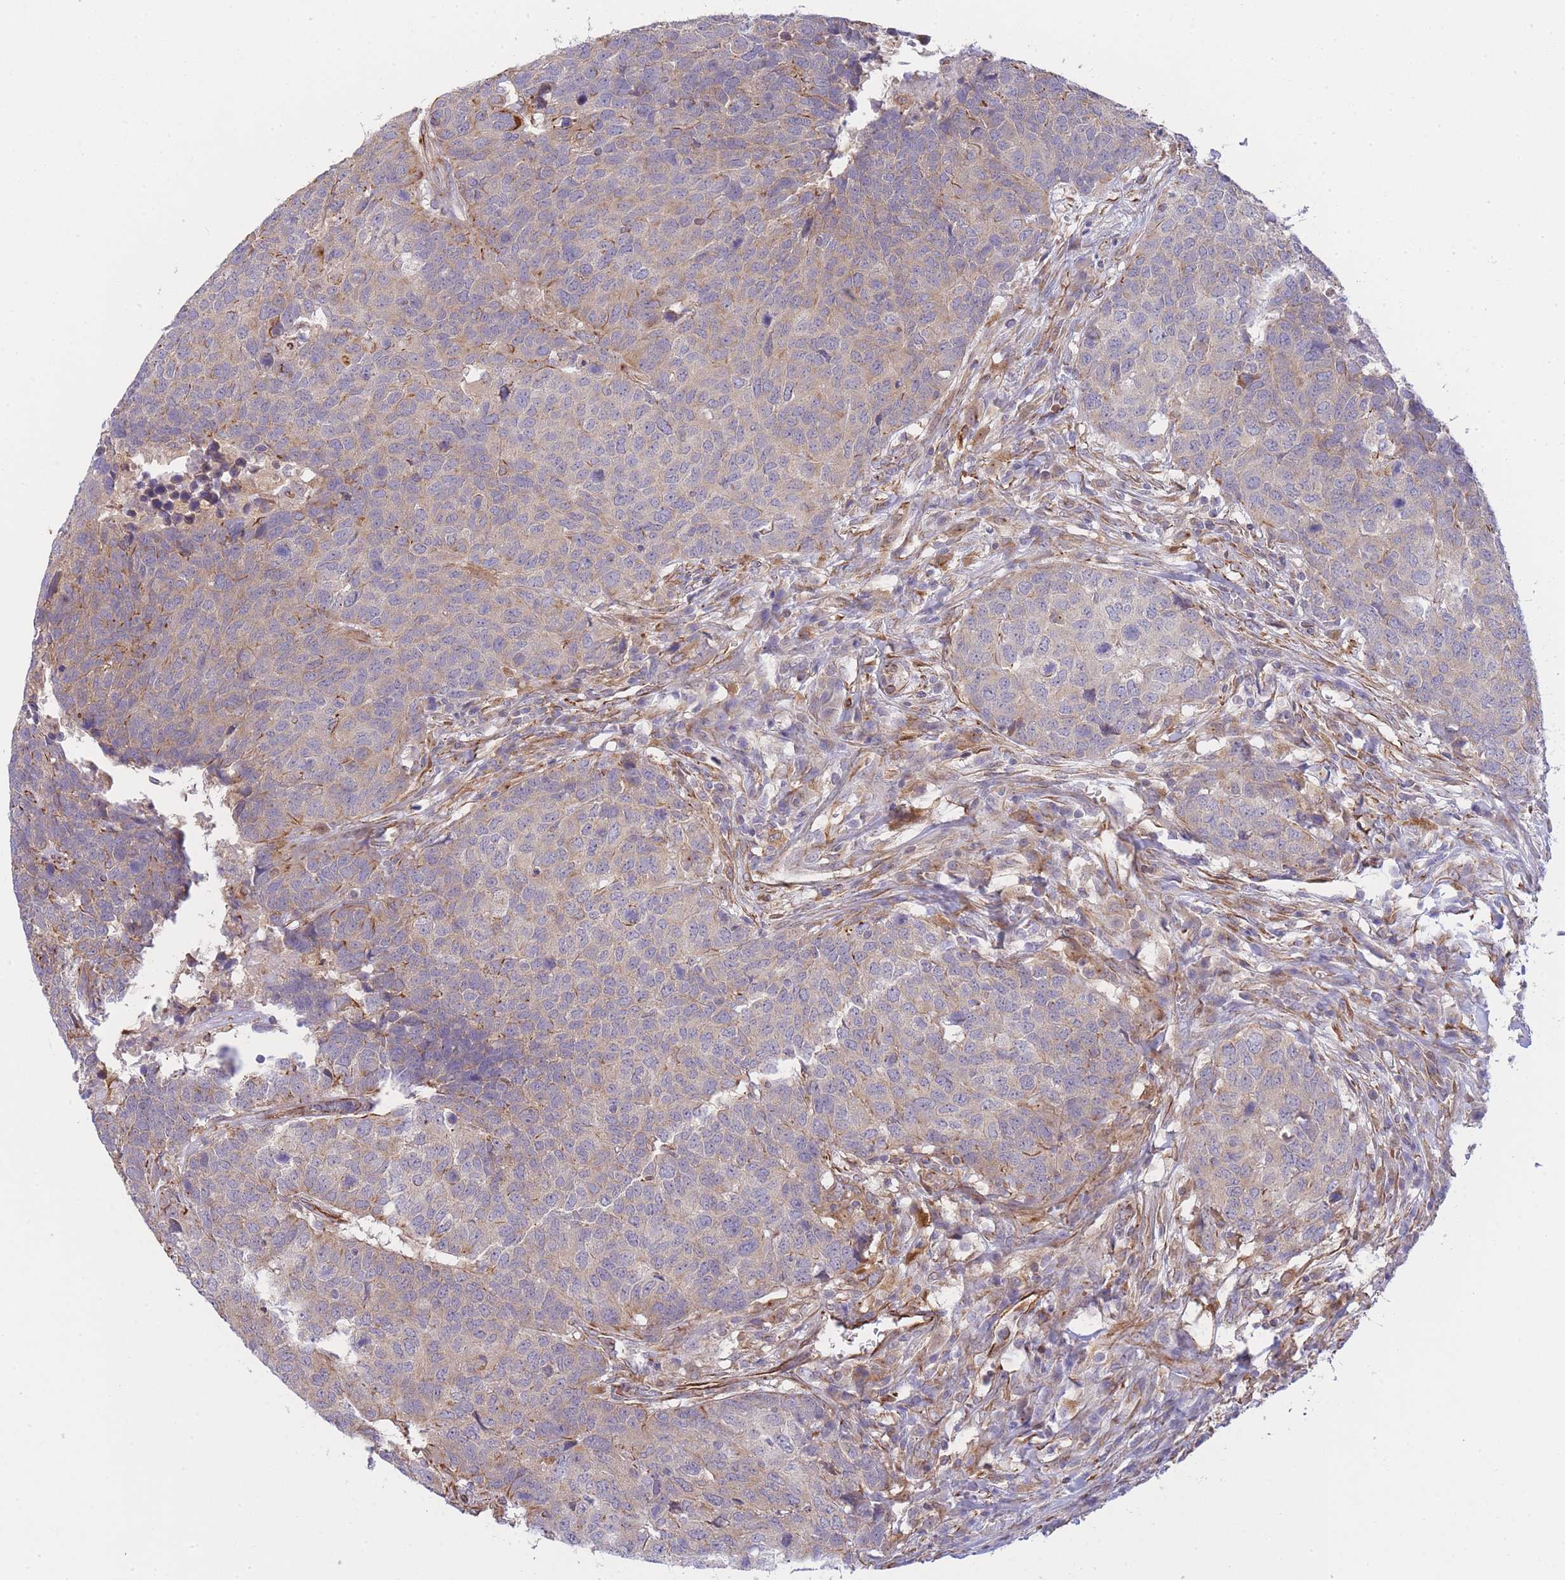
{"staining": {"intensity": "weak", "quantity": "25%-75%", "location": "cytoplasmic/membranous"}, "tissue": "head and neck cancer", "cell_type": "Tumor cells", "image_type": "cancer", "snomed": [{"axis": "morphology", "description": "Normal tissue, NOS"}, {"axis": "morphology", "description": "Squamous cell carcinoma, NOS"}, {"axis": "topography", "description": "Skeletal muscle"}, {"axis": "topography", "description": "Vascular tissue"}, {"axis": "topography", "description": "Peripheral nerve tissue"}, {"axis": "topography", "description": "Head-Neck"}], "caption": "There is low levels of weak cytoplasmic/membranous staining in tumor cells of head and neck cancer (squamous cell carcinoma), as demonstrated by immunohistochemical staining (brown color).", "gene": "ECPAS", "patient": {"sex": "male", "age": 66}}